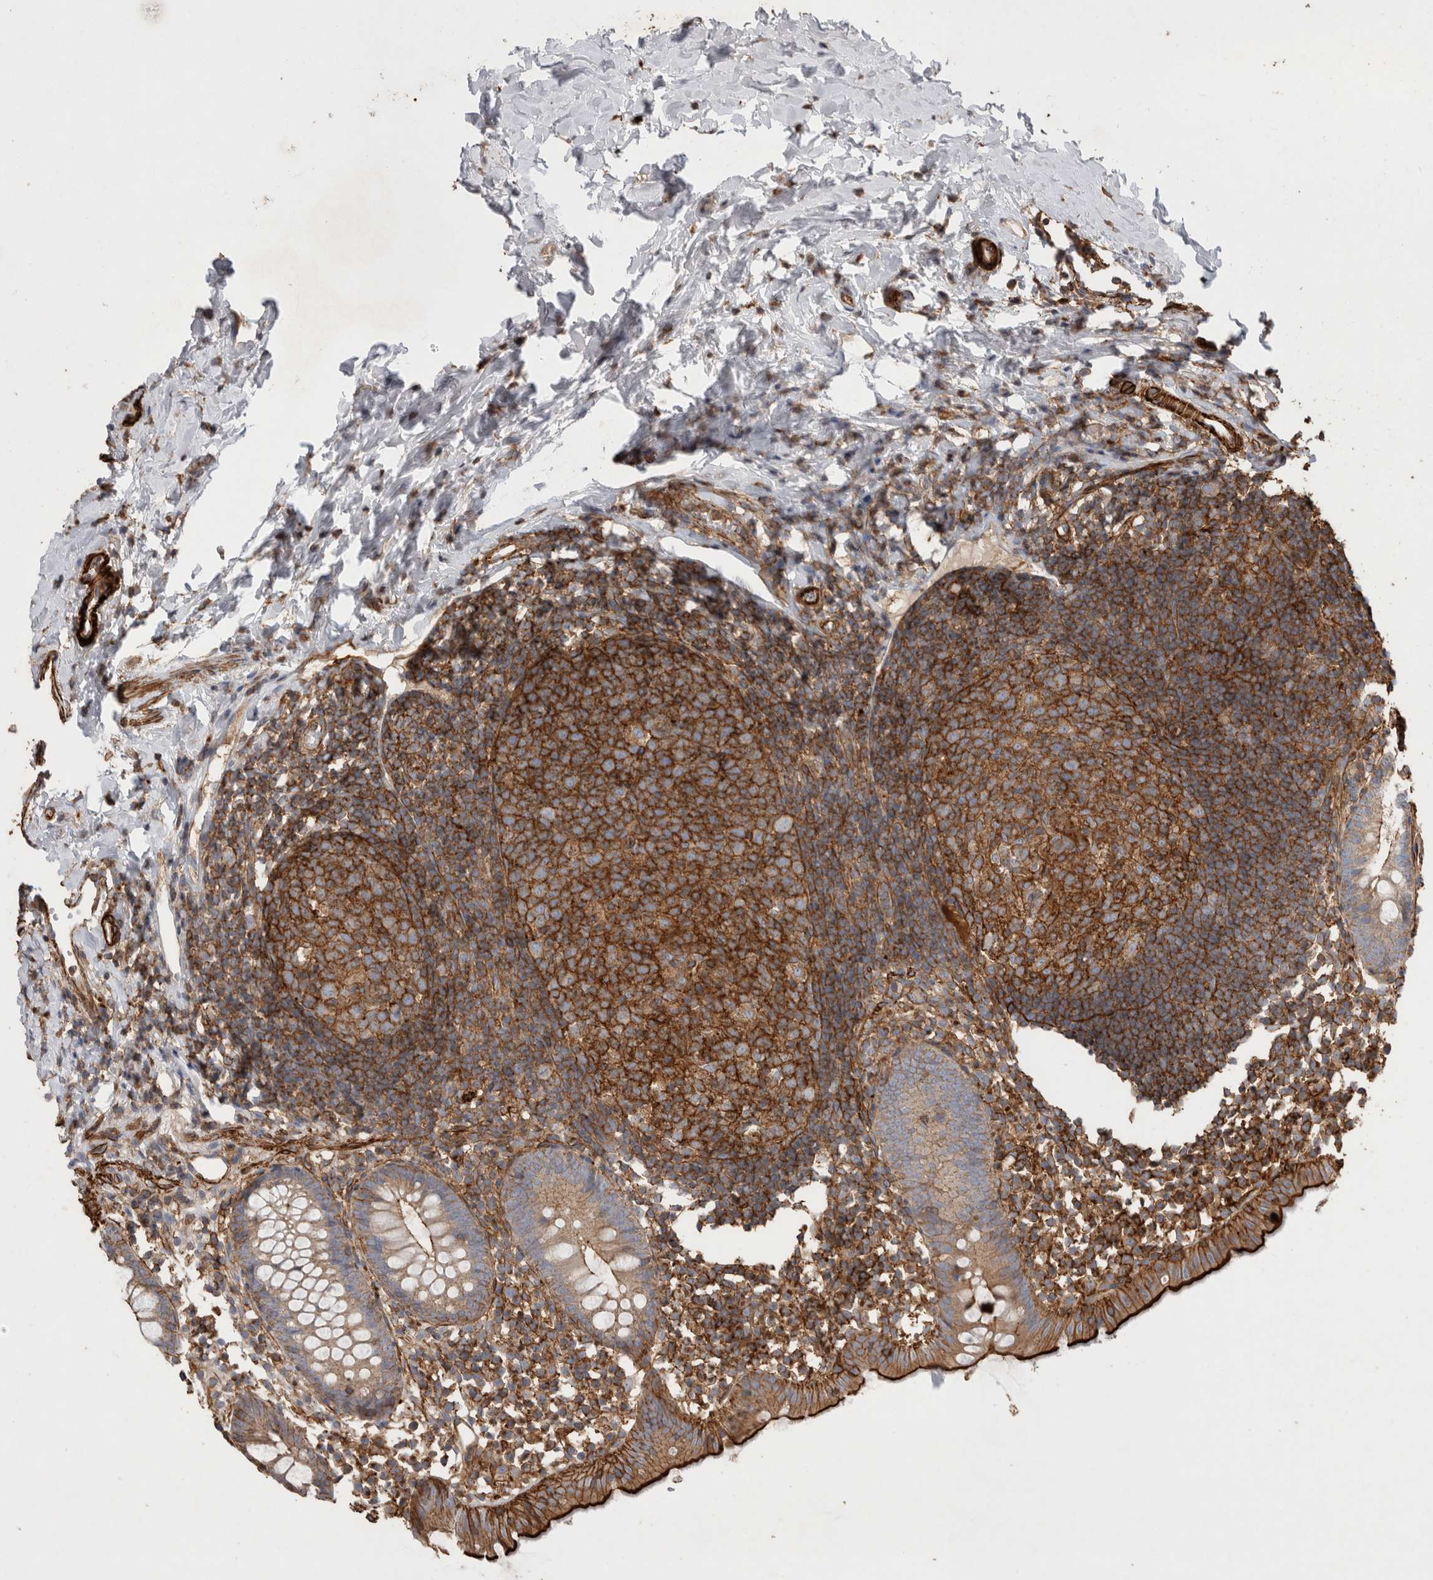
{"staining": {"intensity": "strong", "quantity": ">75%", "location": "cytoplasmic/membranous"}, "tissue": "appendix", "cell_type": "Glandular cells", "image_type": "normal", "snomed": [{"axis": "morphology", "description": "Normal tissue, NOS"}, {"axis": "topography", "description": "Appendix"}], "caption": "Immunohistochemistry photomicrograph of benign appendix: appendix stained using immunohistochemistry (IHC) reveals high levels of strong protein expression localized specifically in the cytoplasmic/membranous of glandular cells, appearing as a cytoplasmic/membranous brown color.", "gene": "GPER1", "patient": {"sex": "female", "age": 20}}